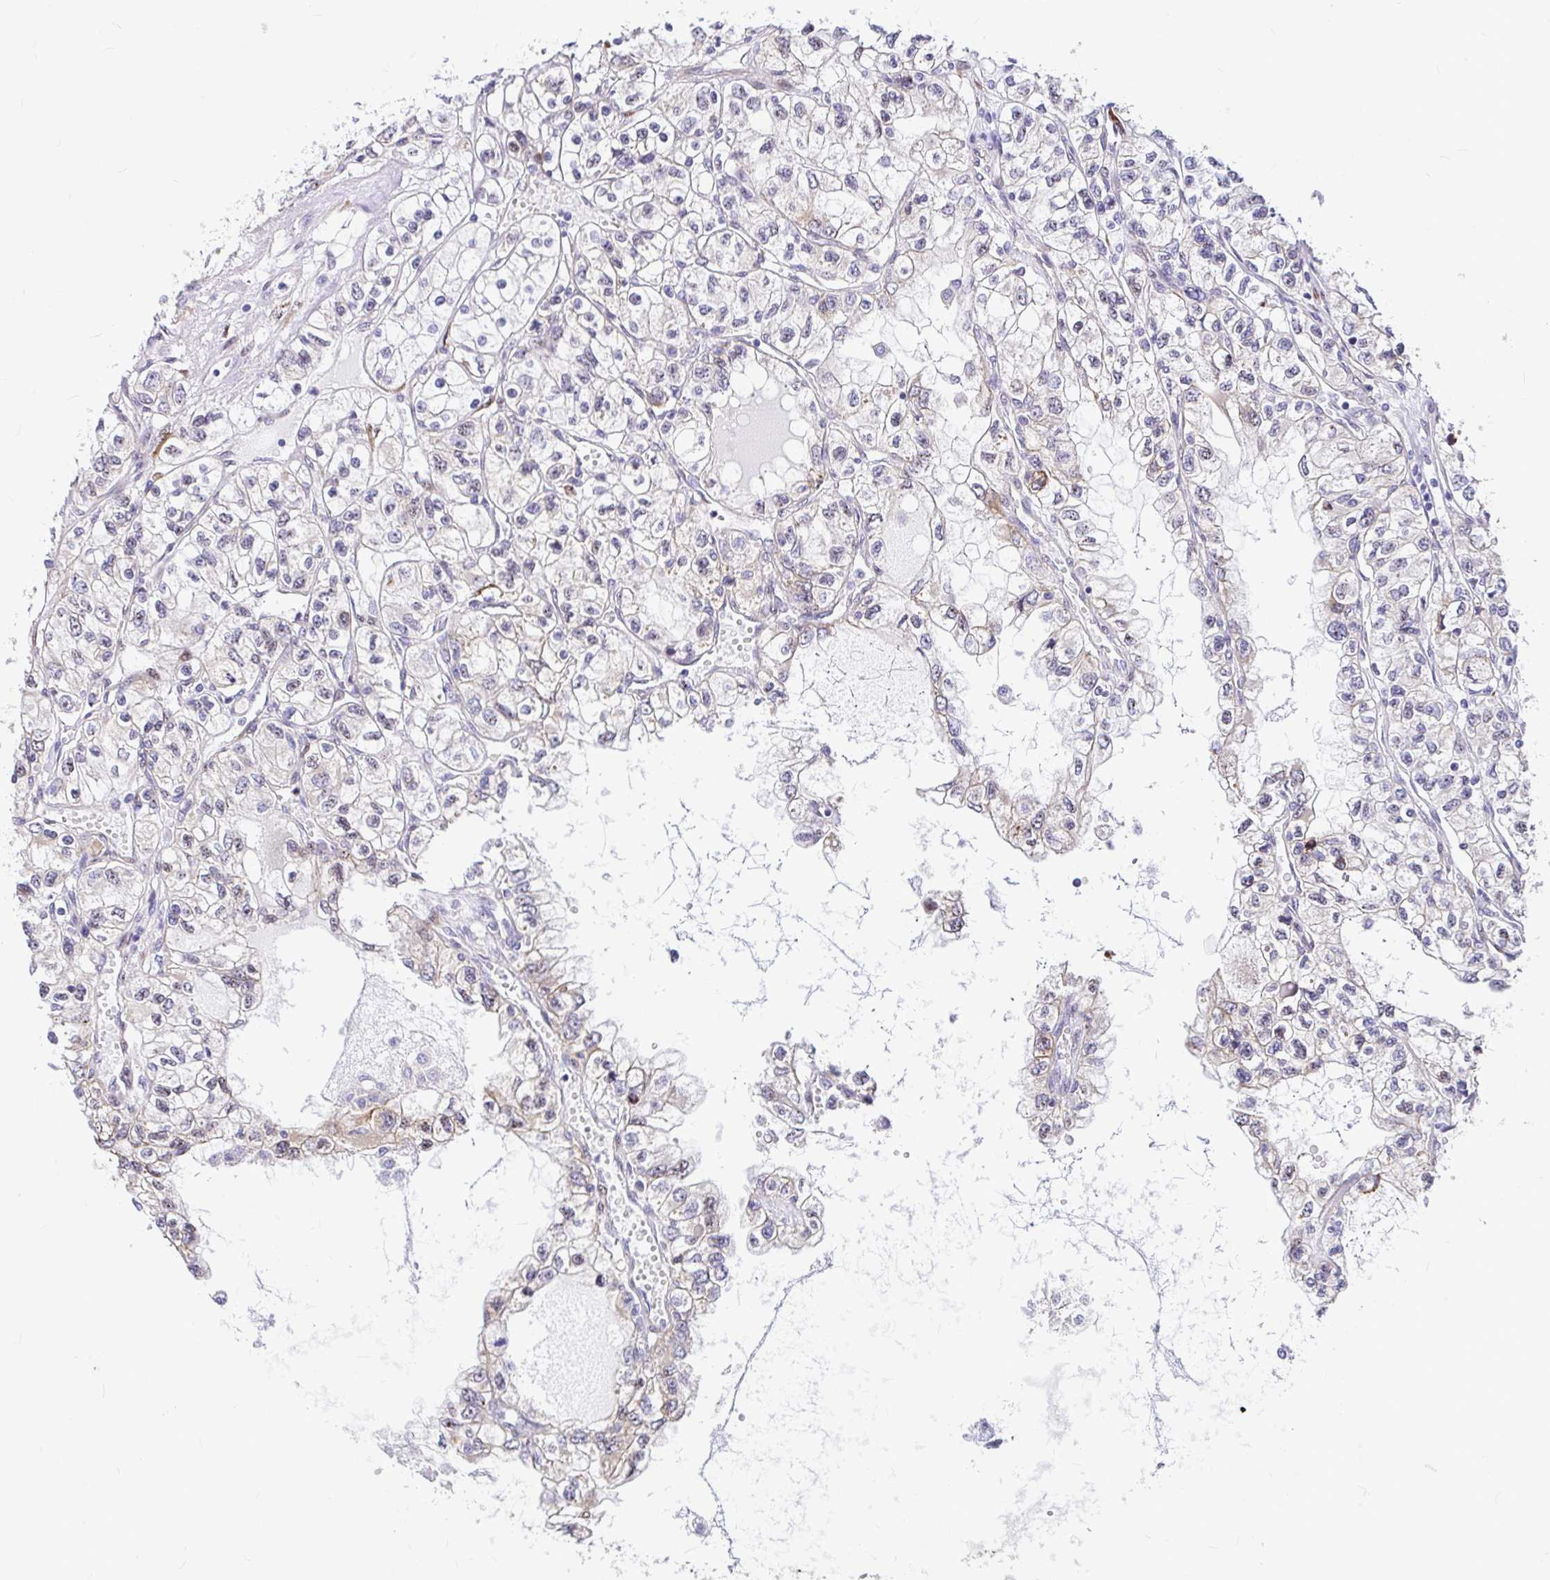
{"staining": {"intensity": "weak", "quantity": "25%-75%", "location": "cytoplasmic/membranous"}, "tissue": "renal cancer", "cell_type": "Tumor cells", "image_type": "cancer", "snomed": [{"axis": "morphology", "description": "Adenocarcinoma, NOS"}, {"axis": "topography", "description": "Kidney"}], "caption": "Renal cancer (adenocarcinoma) stained with a protein marker demonstrates weak staining in tumor cells.", "gene": "GABBR2", "patient": {"sex": "female", "age": 59}}